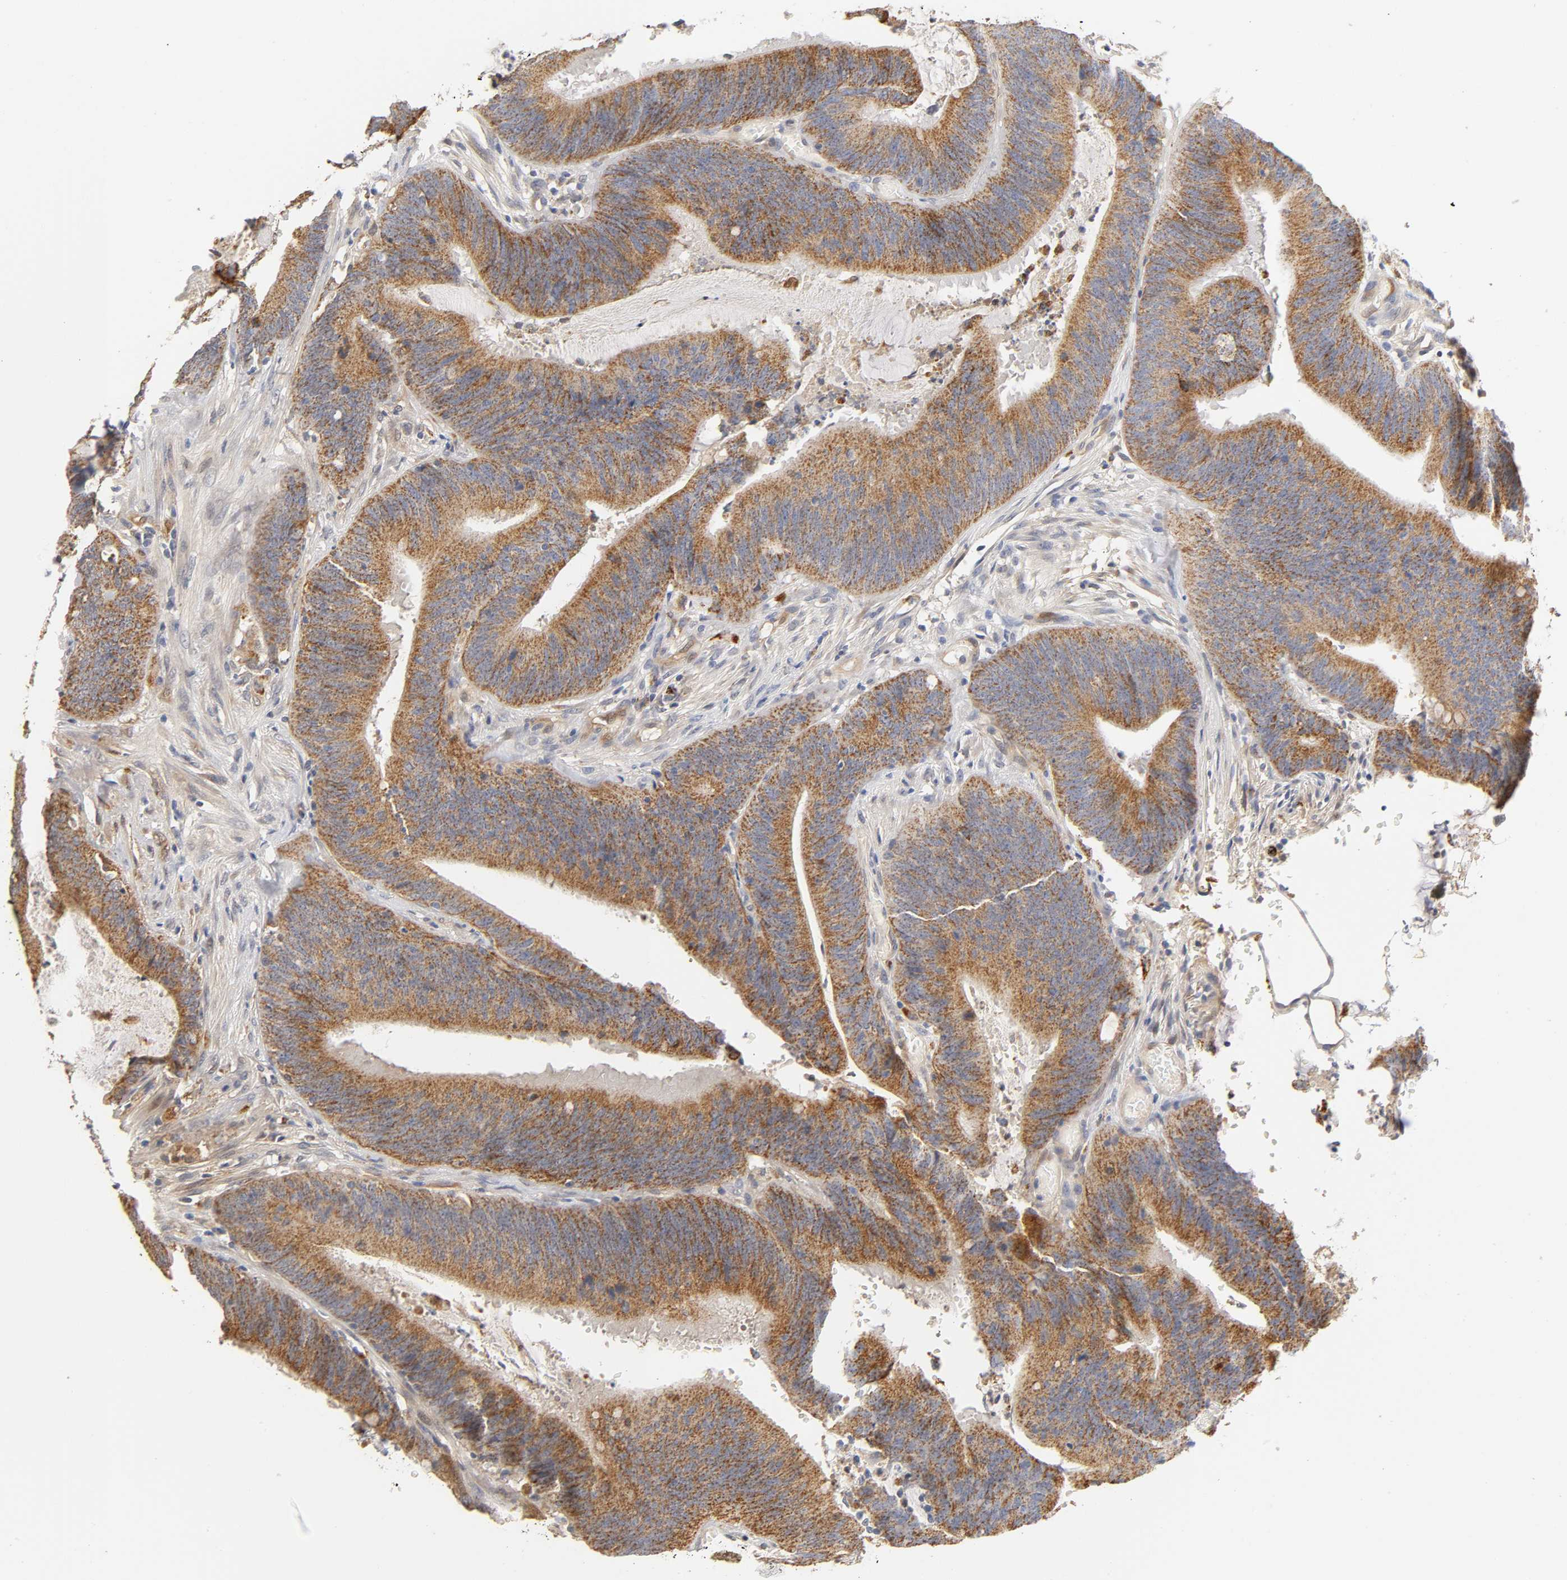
{"staining": {"intensity": "moderate", "quantity": ">75%", "location": "cytoplasmic/membranous"}, "tissue": "colorectal cancer", "cell_type": "Tumor cells", "image_type": "cancer", "snomed": [{"axis": "morphology", "description": "Adenocarcinoma, NOS"}, {"axis": "topography", "description": "Rectum"}], "caption": "Brown immunohistochemical staining in human colorectal adenocarcinoma reveals moderate cytoplasmic/membranous expression in approximately >75% of tumor cells.", "gene": "ISG15", "patient": {"sex": "female", "age": 66}}